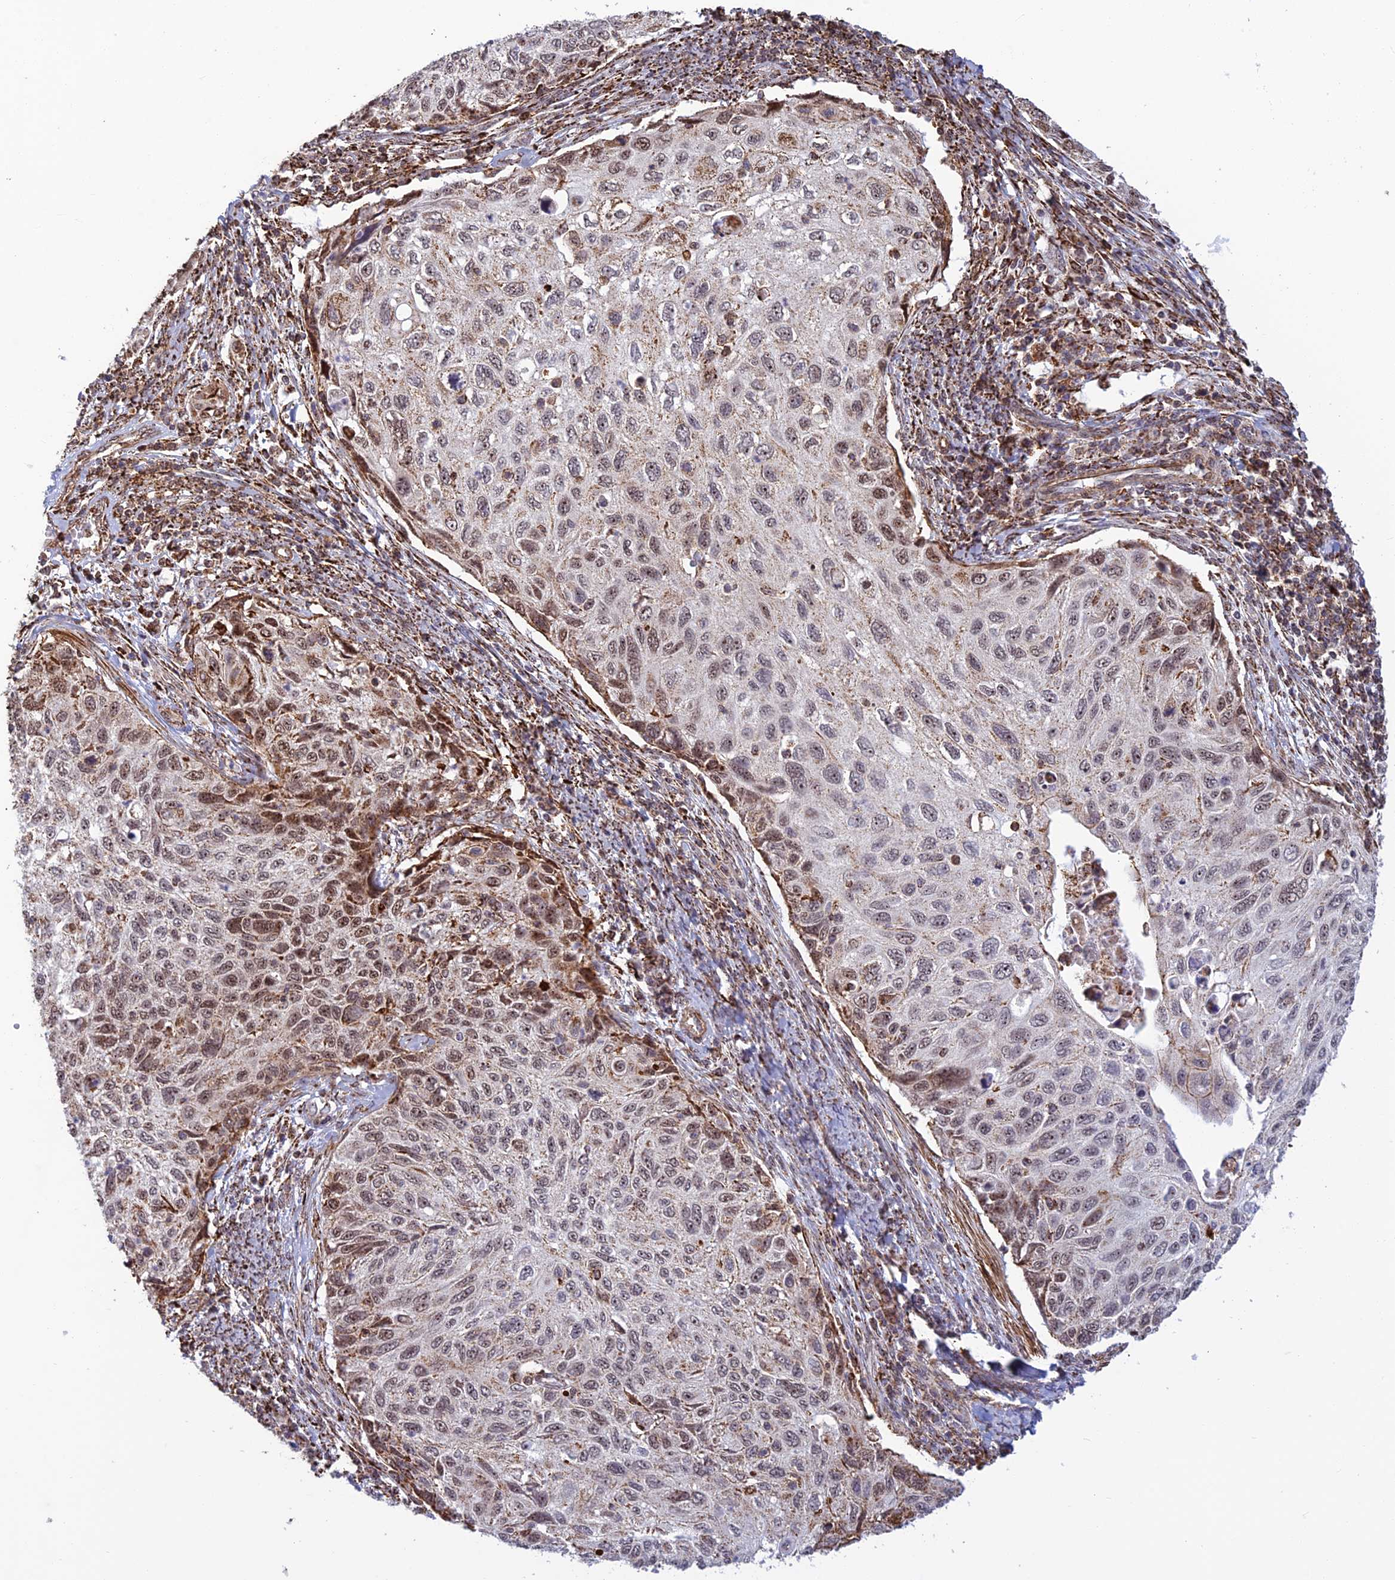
{"staining": {"intensity": "moderate", "quantity": "<25%", "location": "cytoplasmic/membranous,nuclear"}, "tissue": "cervical cancer", "cell_type": "Tumor cells", "image_type": "cancer", "snomed": [{"axis": "morphology", "description": "Squamous cell carcinoma, NOS"}, {"axis": "topography", "description": "Cervix"}], "caption": "Immunohistochemistry of squamous cell carcinoma (cervical) reveals low levels of moderate cytoplasmic/membranous and nuclear staining in about <25% of tumor cells.", "gene": "POLR1G", "patient": {"sex": "female", "age": 70}}